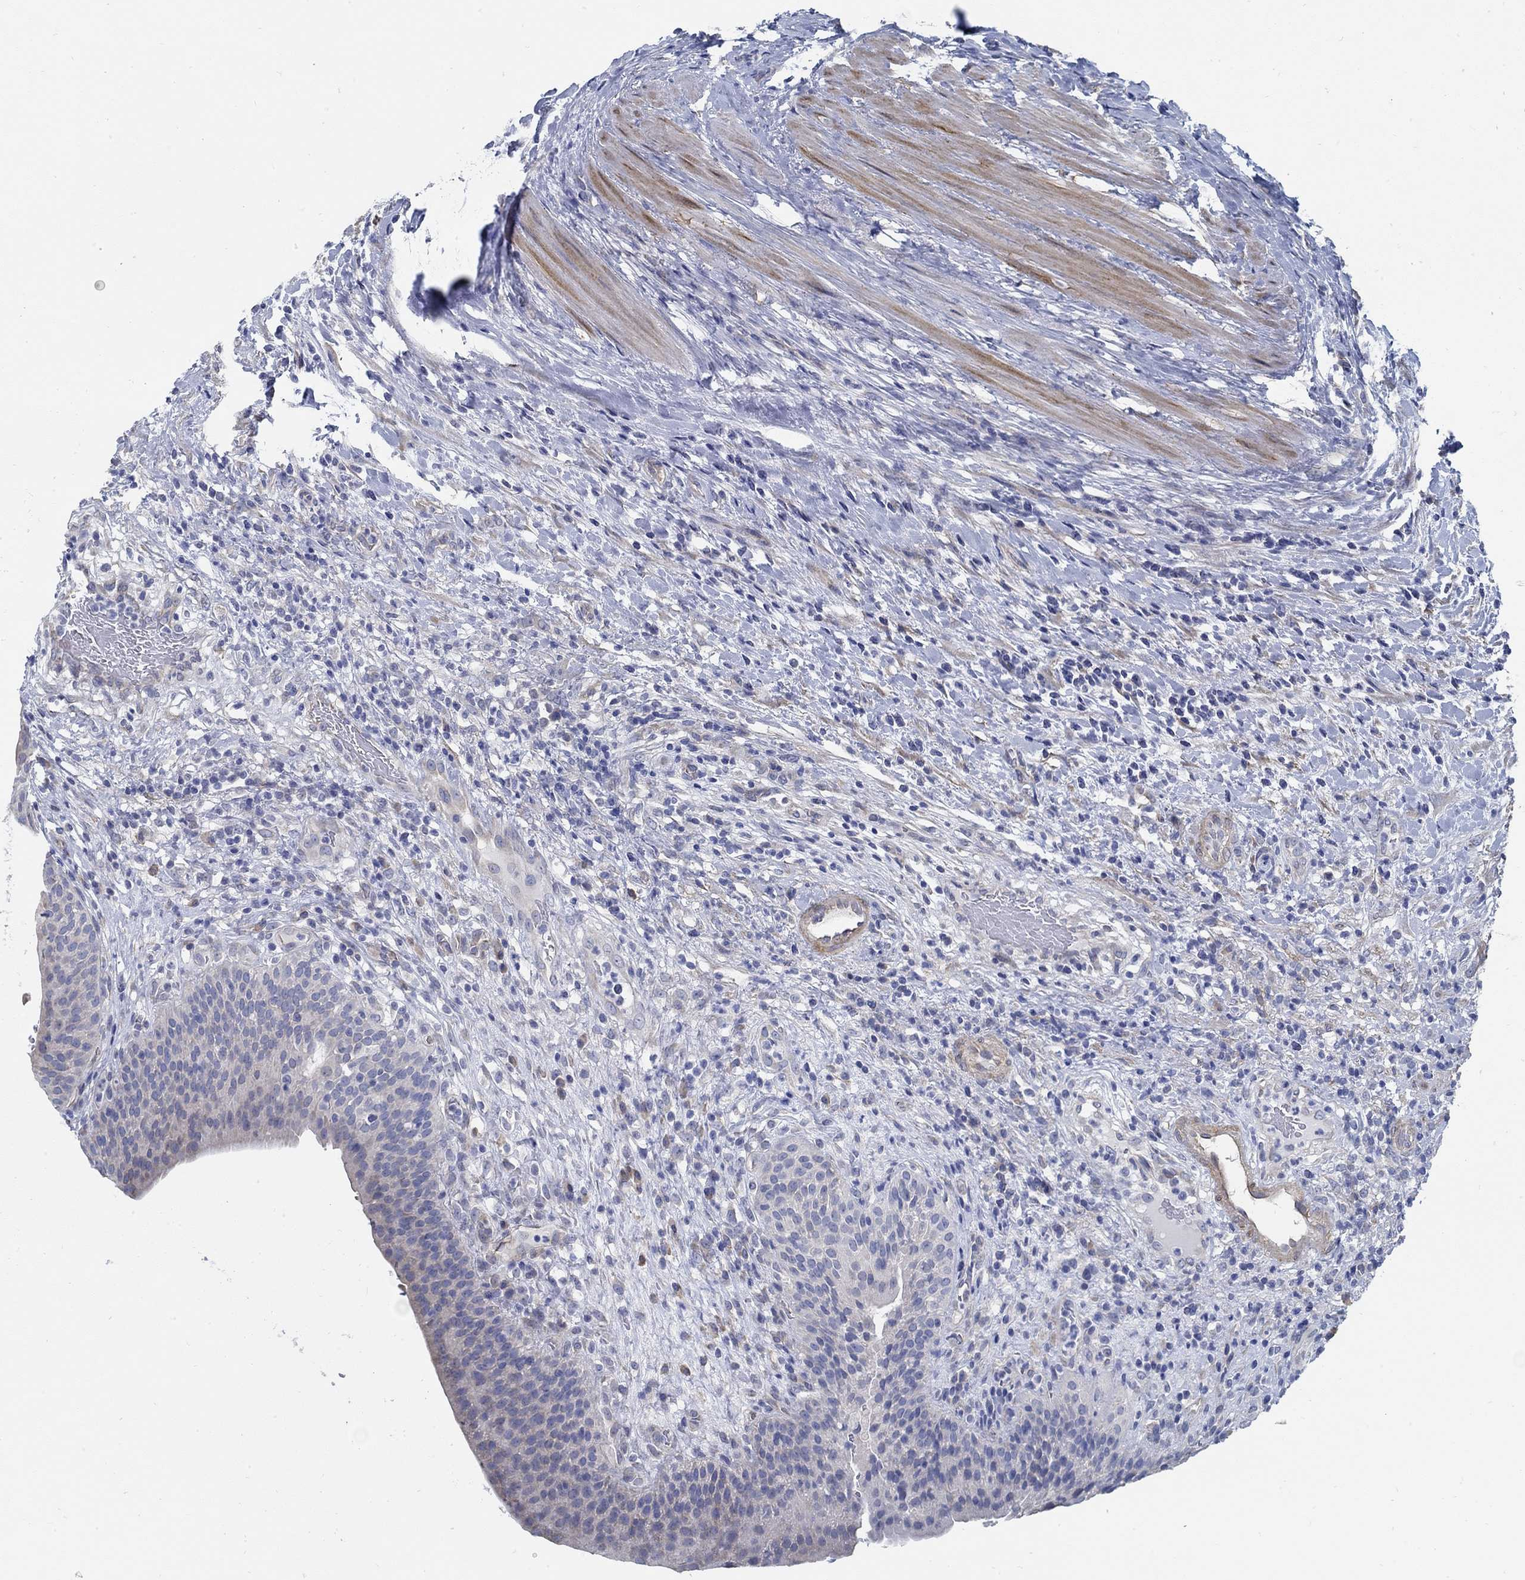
{"staining": {"intensity": "negative", "quantity": "none", "location": "none"}, "tissue": "urinary bladder", "cell_type": "Urothelial cells", "image_type": "normal", "snomed": [{"axis": "morphology", "description": "Normal tissue, NOS"}, {"axis": "topography", "description": "Urinary bladder"}], "caption": "Histopathology image shows no protein expression in urothelial cells of unremarkable urinary bladder. Brightfield microscopy of immunohistochemistry (IHC) stained with DAB (brown) and hematoxylin (blue), captured at high magnification.", "gene": "C15orf39", "patient": {"sex": "male", "age": 66}}